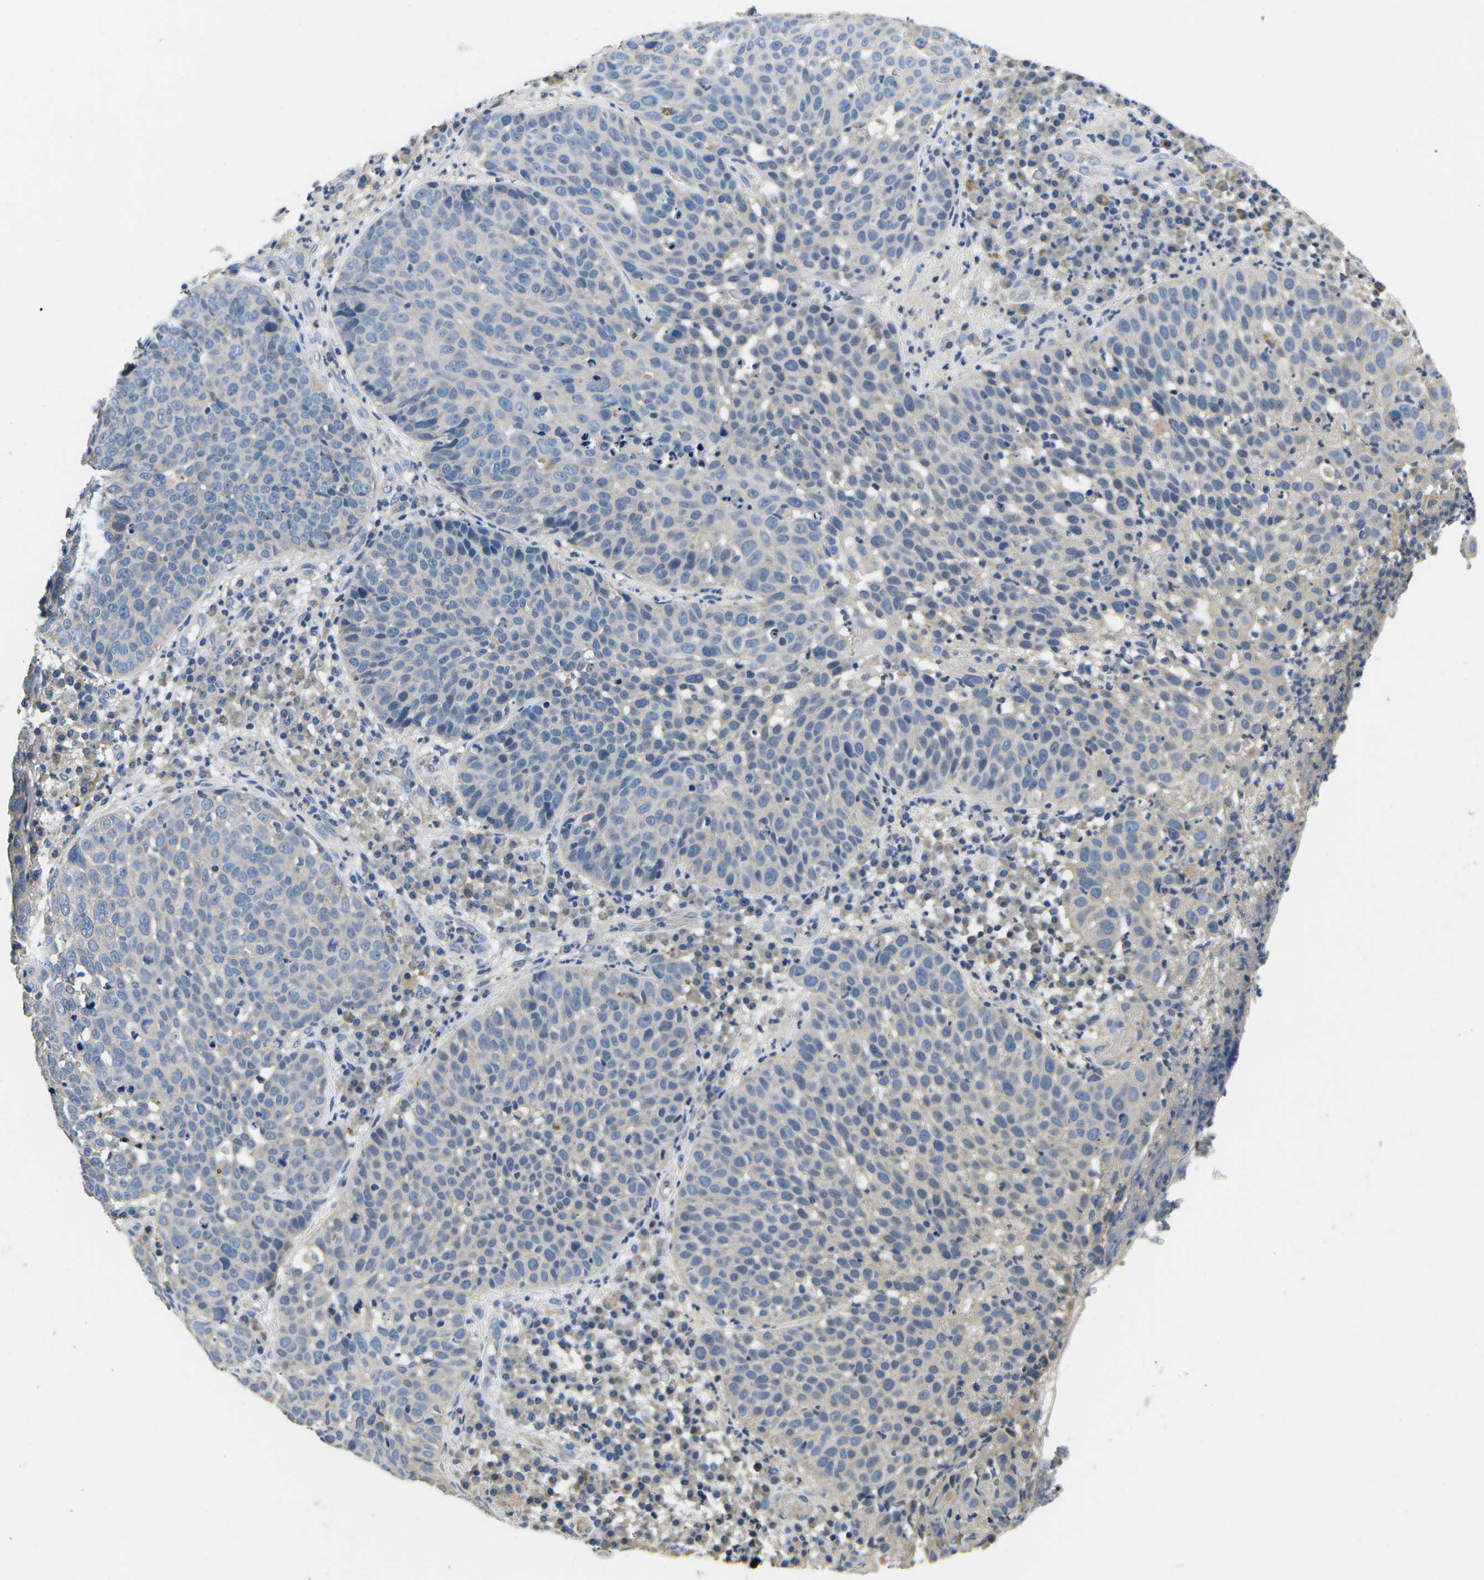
{"staining": {"intensity": "negative", "quantity": "none", "location": "none"}, "tissue": "skin cancer", "cell_type": "Tumor cells", "image_type": "cancer", "snomed": [{"axis": "morphology", "description": "Squamous cell carcinoma in situ, NOS"}, {"axis": "morphology", "description": "Squamous cell carcinoma, NOS"}, {"axis": "topography", "description": "Skin"}], "caption": "Human skin cancer stained for a protein using IHC demonstrates no staining in tumor cells.", "gene": "PDCD6IP", "patient": {"sex": "male", "age": 93}}